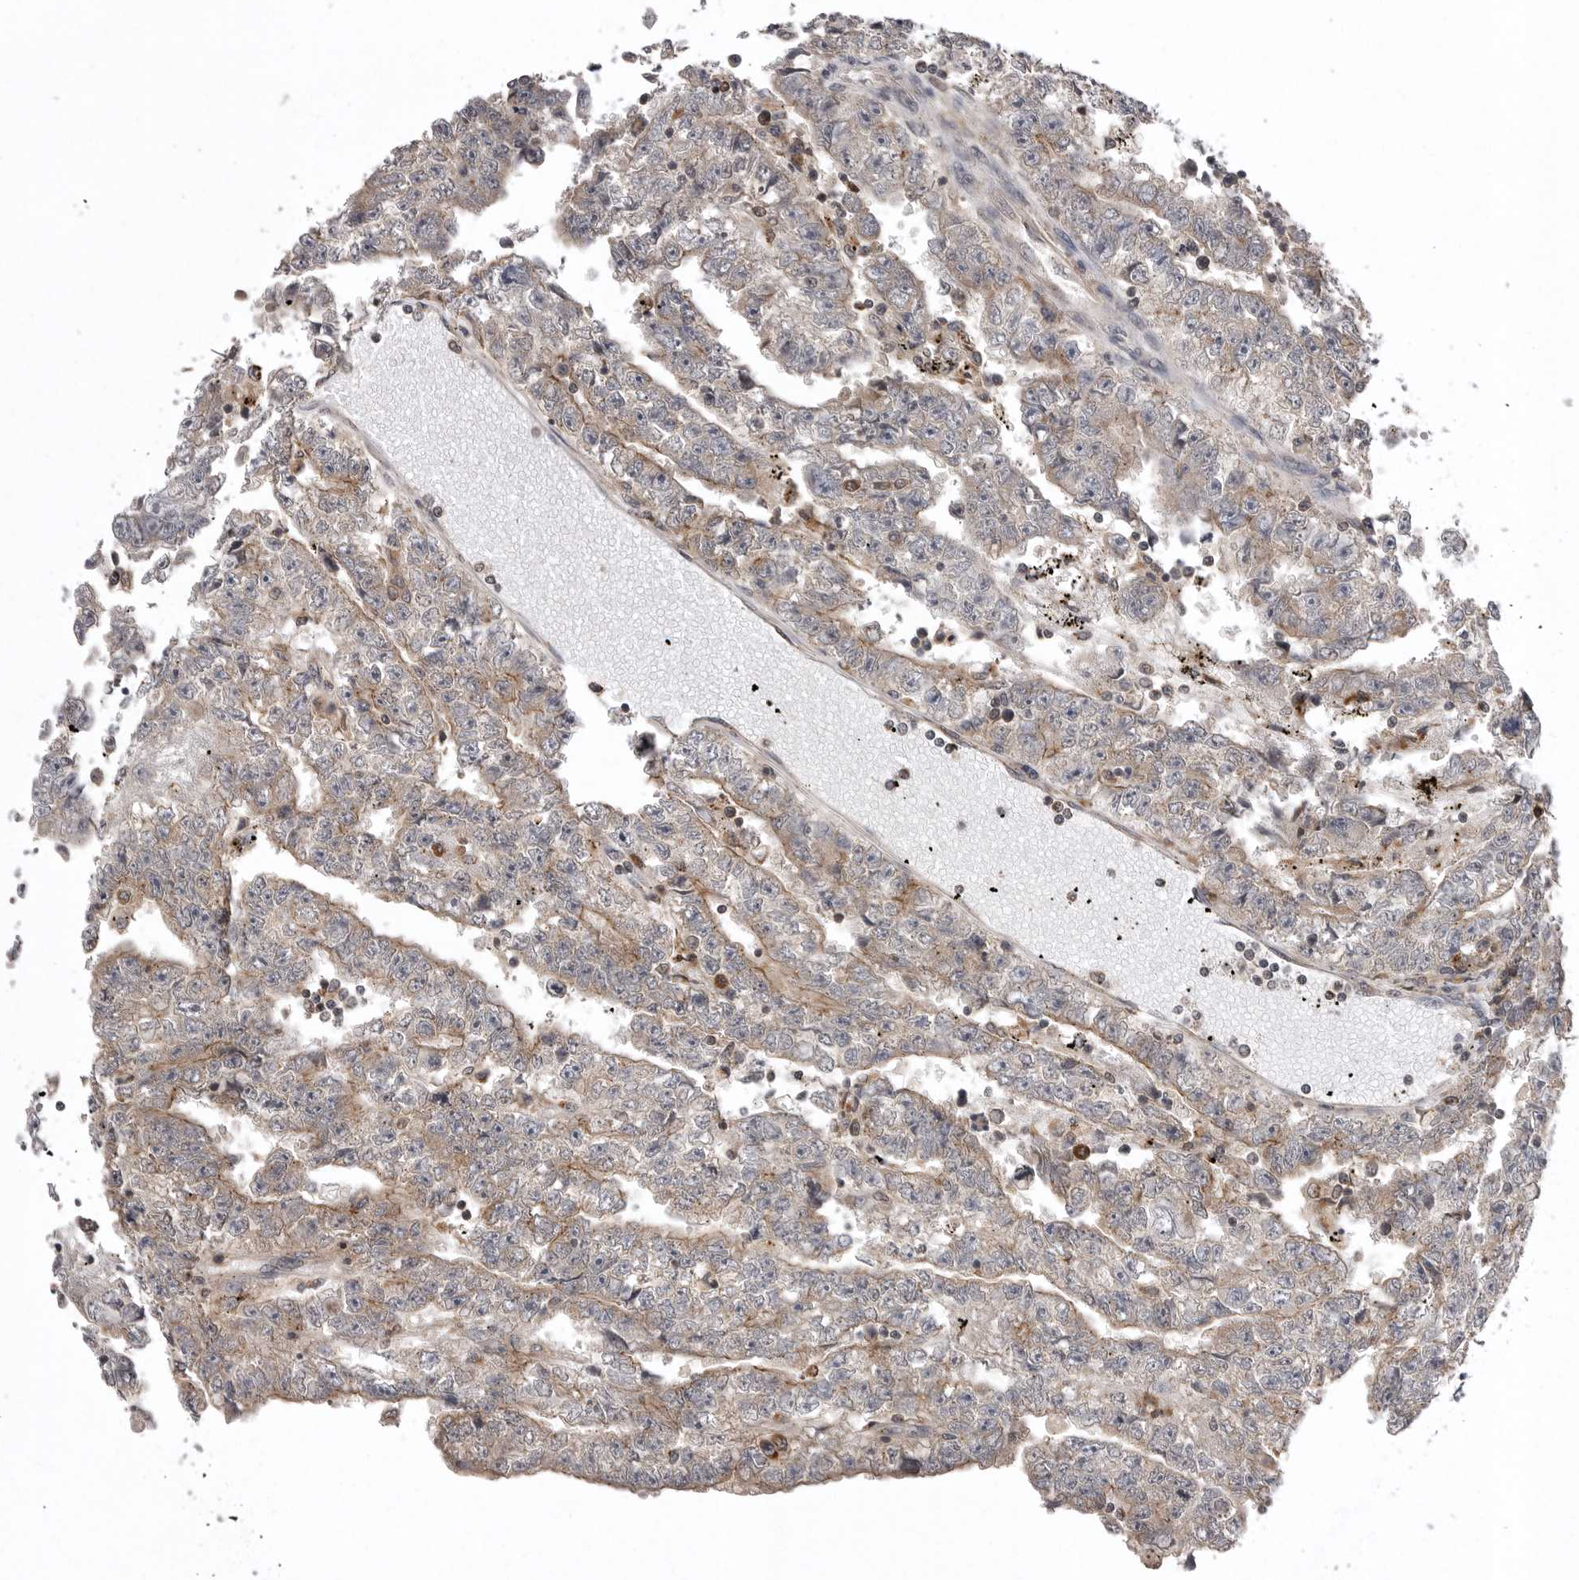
{"staining": {"intensity": "weak", "quantity": "25%-75%", "location": "cytoplasmic/membranous"}, "tissue": "testis cancer", "cell_type": "Tumor cells", "image_type": "cancer", "snomed": [{"axis": "morphology", "description": "Carcinoma, Embryonal, NOS"}, {"axis": "topography", "description": "Testis"}], "caption": "Human testis cancer (embryonal carcinoma) stained for a protein (brown) displays weak cytoplasmic/membranous positive positivity in about 25%-75% of tumor cells.", "gene": "AOAH", "patient": {"sex": "male", "age": 25}}